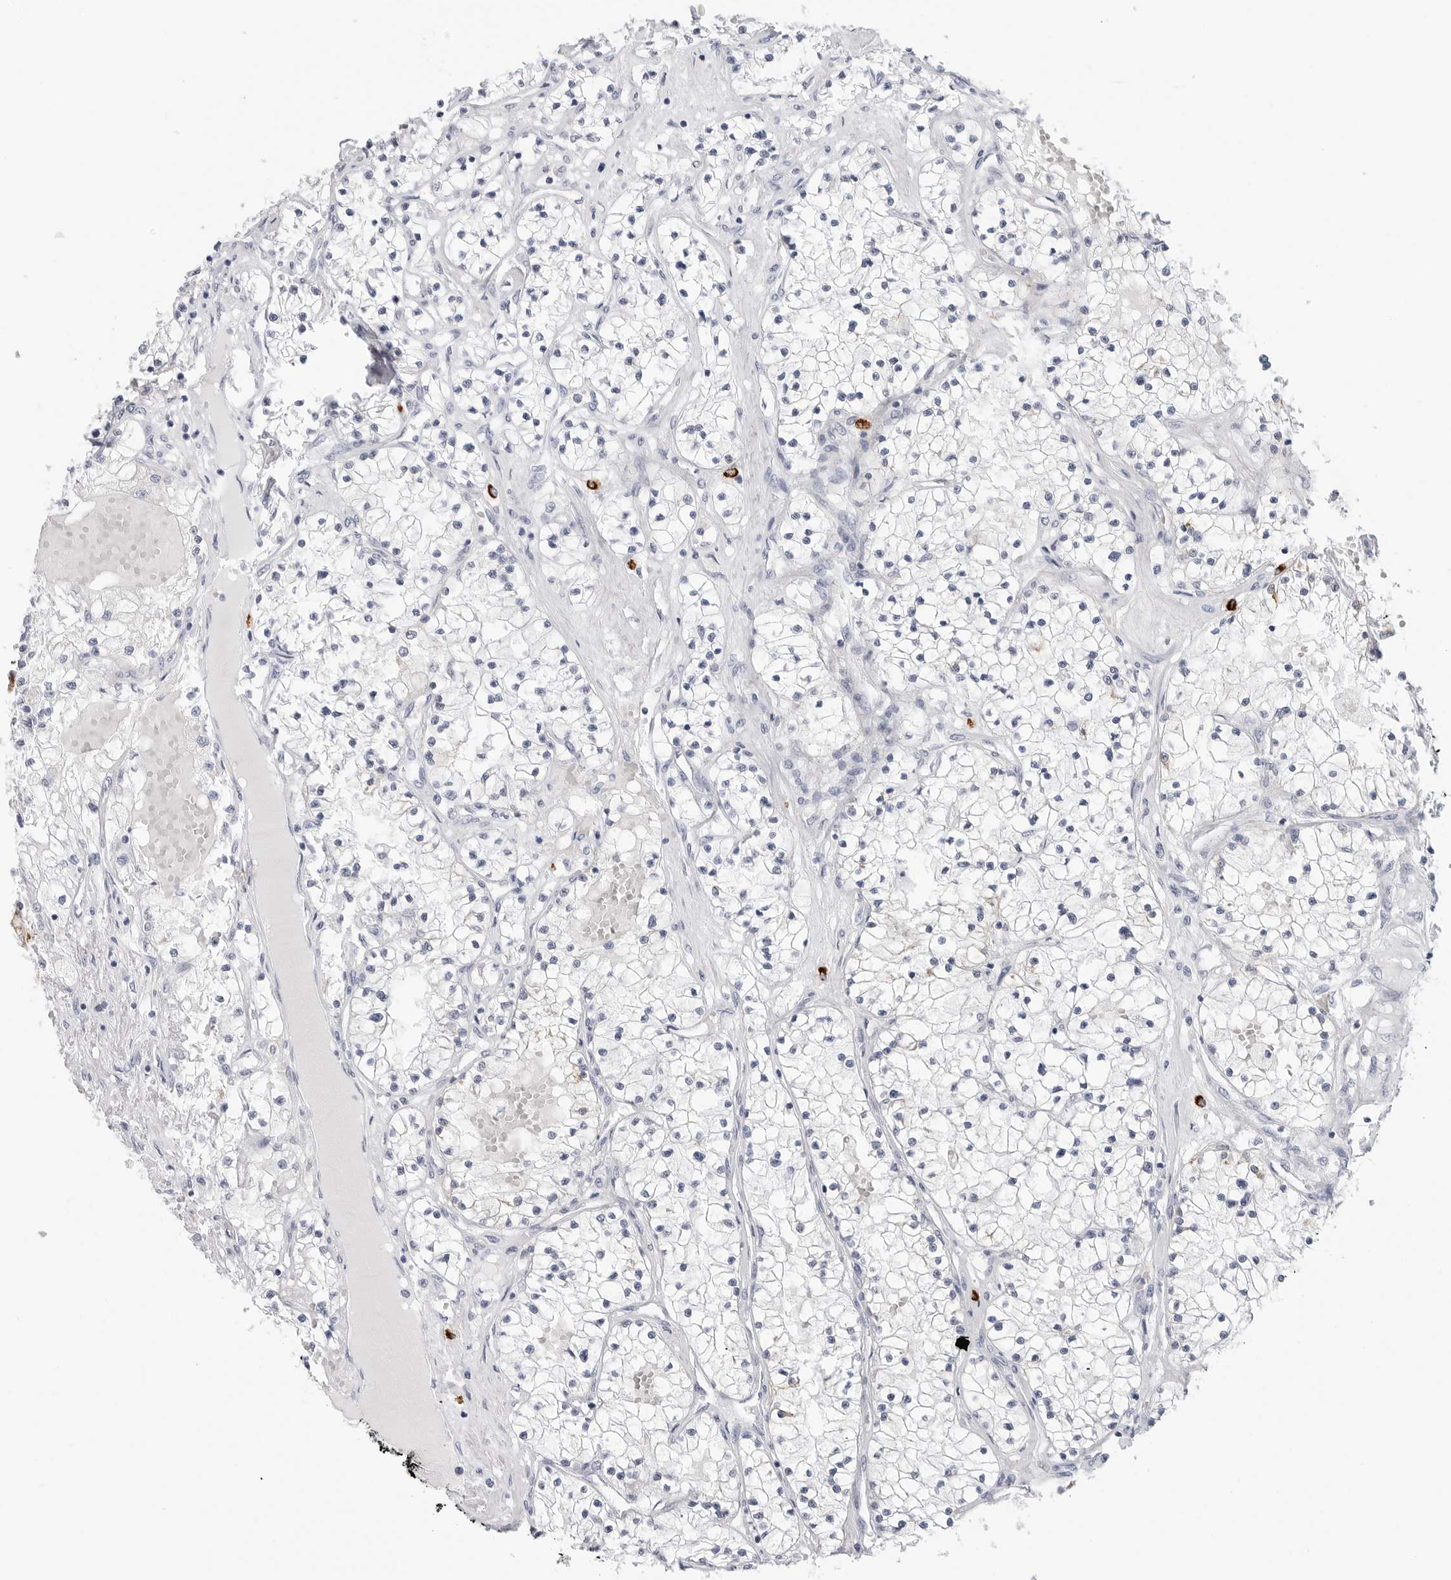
{"staining": {"intensity": "negative", "quantity": "none", "location": "none"}, "tissue": "renal cancer", "cell_type": "Tumor cells", "image_type": "cancer", "snomed": [{"axis": "morphology", "description": "Normal tissue, NOS"}, {"axis": "morphology", "description": "Adenocarcinoma, NOS"}, {"axis": "topography", "description": "Kidney"}], "caption": "Human renal cancer stained for a protein using IHC reveals no positivity in tumor cells.", "gene": "HSPB7", "patient": {"sex": "male", "age": 68}}